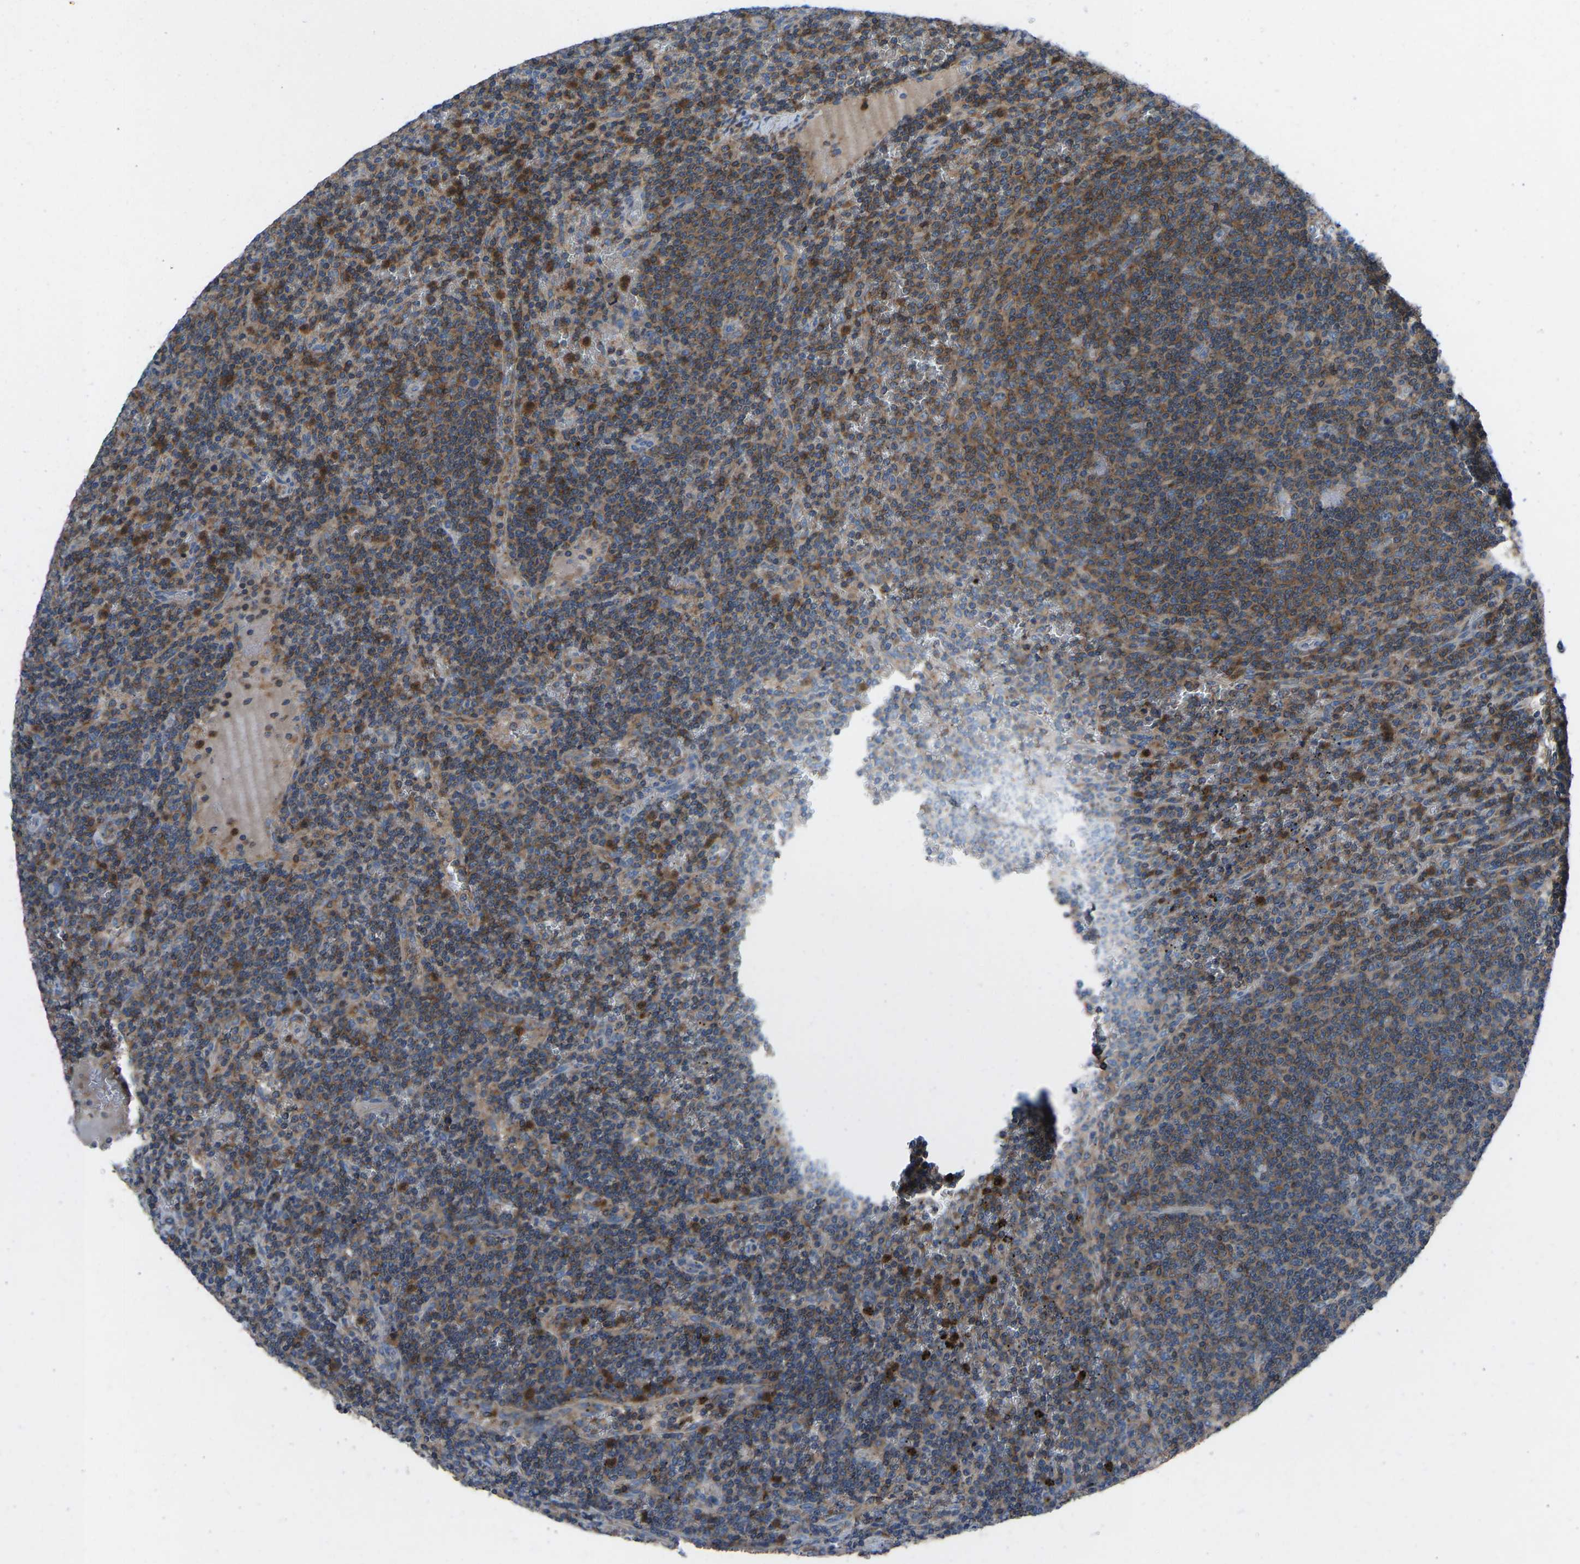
{"staining": {"intensity": "moderate", "quantity": "25%-75%", "location": "cytoplasmic/membranous"}, "tissue": "lymphoma", "cell_type": "Tumor cells", "image_type": "cancer", "snomed": [{"axis": "morphology", "description": "Malignant lymphoma, non-Hodgkin's type, Low grade"}, {"axis": "topography", "description": "Spleen"}], "caption": "DAB (3,3'-diaminobenzidine) immunohistochemical staining of lymphoma demonstrates moderate cytoplasmic/membranous protein expression in about 25%-75% of tumor cells.", "gene": "GRK6", "patient": {"sex": "female", "age": 50}}